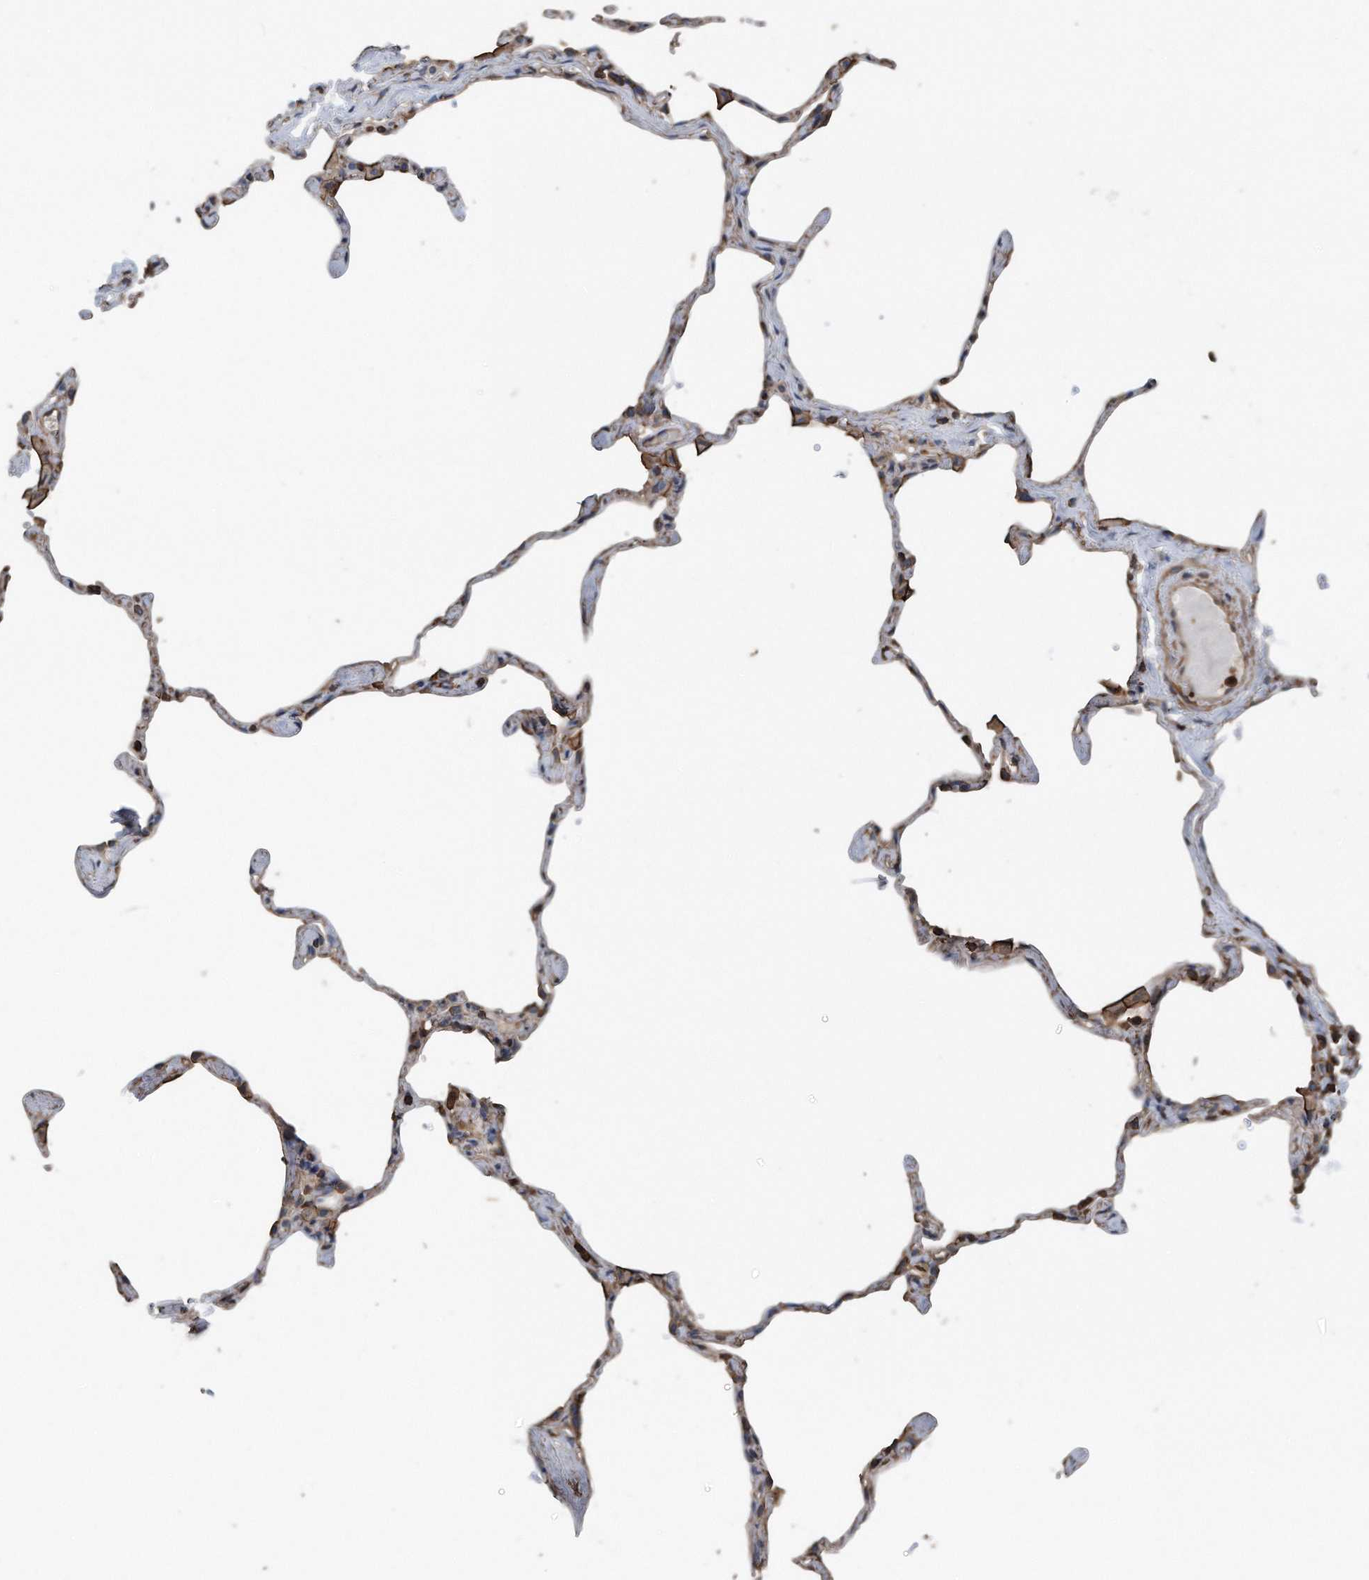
{"staining": {"intensity": "weak", "quantity": "25%-75%", "location": "cytoplasmic/membranous"}, "tissue": "lung", "cell_type": "Alveolar cells", "image_type": "normal", "snomed": [{"axis": "morphology", "description": "Normal tissue, NOS"}, {"axis": "topography", "description": "Lung"}], "caption": "High-power microscopy captured an IHC micrograph of benign lung, revealing weak cytoplasmic/membranous staining in about 25%-75% of alveolar cells.", "gene": "RSPO3", "patient": {"sex": "male", "age": 65}}